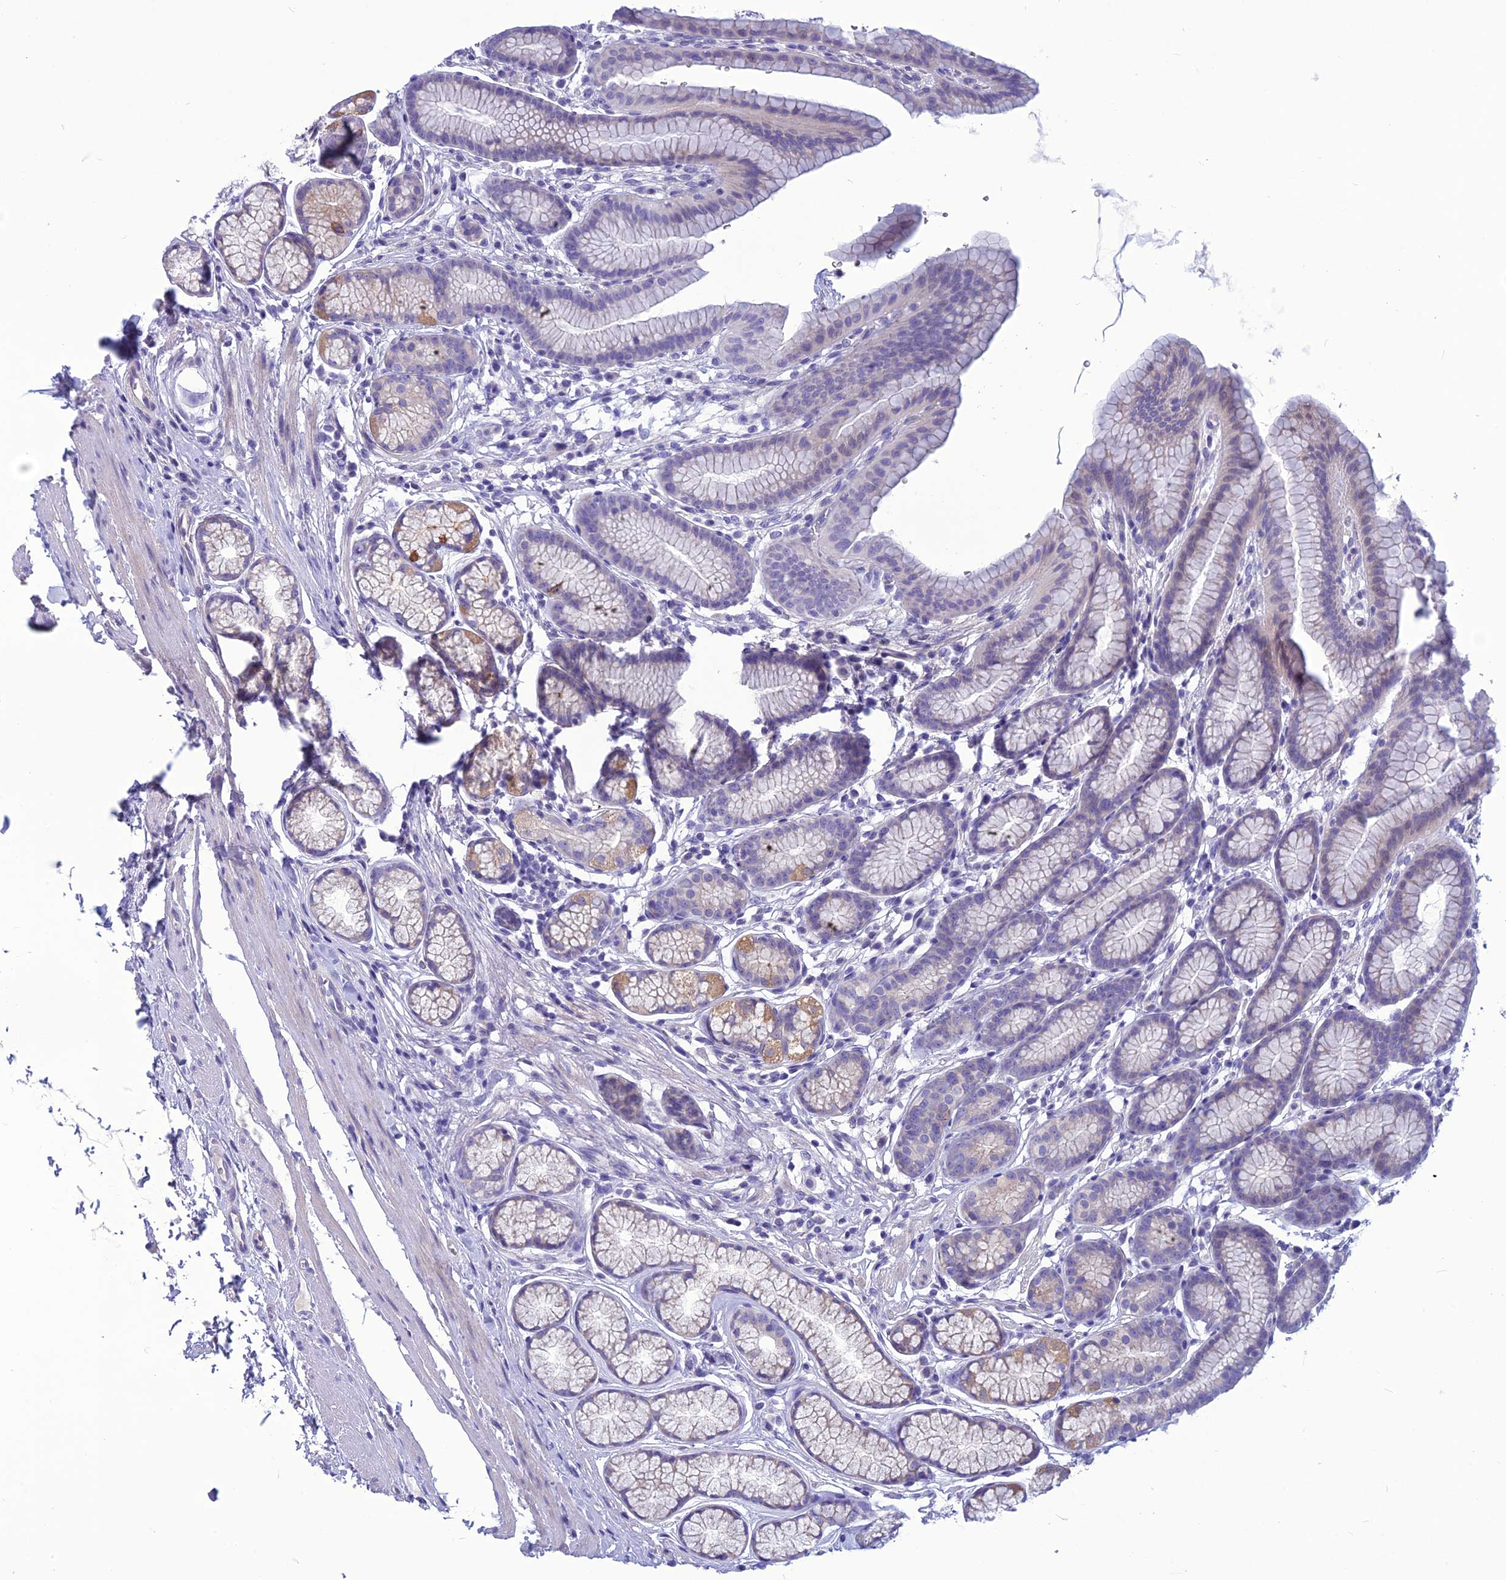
{"staining": {"intensity": "moderate", "quantity": "25%-75%", "location": "cytoplasmic/membranous"}, "tissue": "stomach", "cell_type": "Glandular cells", "image_type": "normal", "snomed": [{"axis": "morphology", "description": "Normal tissue, NOS"}, {"axis": "topography", "description": "Stomach"}], "caption": "Glandular cells reveal medium levels of moderate cytoplasmic/membranous positivity in approximately 25%-75% of cells in normal human stomach. (DAB (3,3'-diaminobenzidine) IHC, brown staining for protein, blue staining for nuclei).", "gene": "BBS2", "patient": {"sex": "male", "age": 42}}